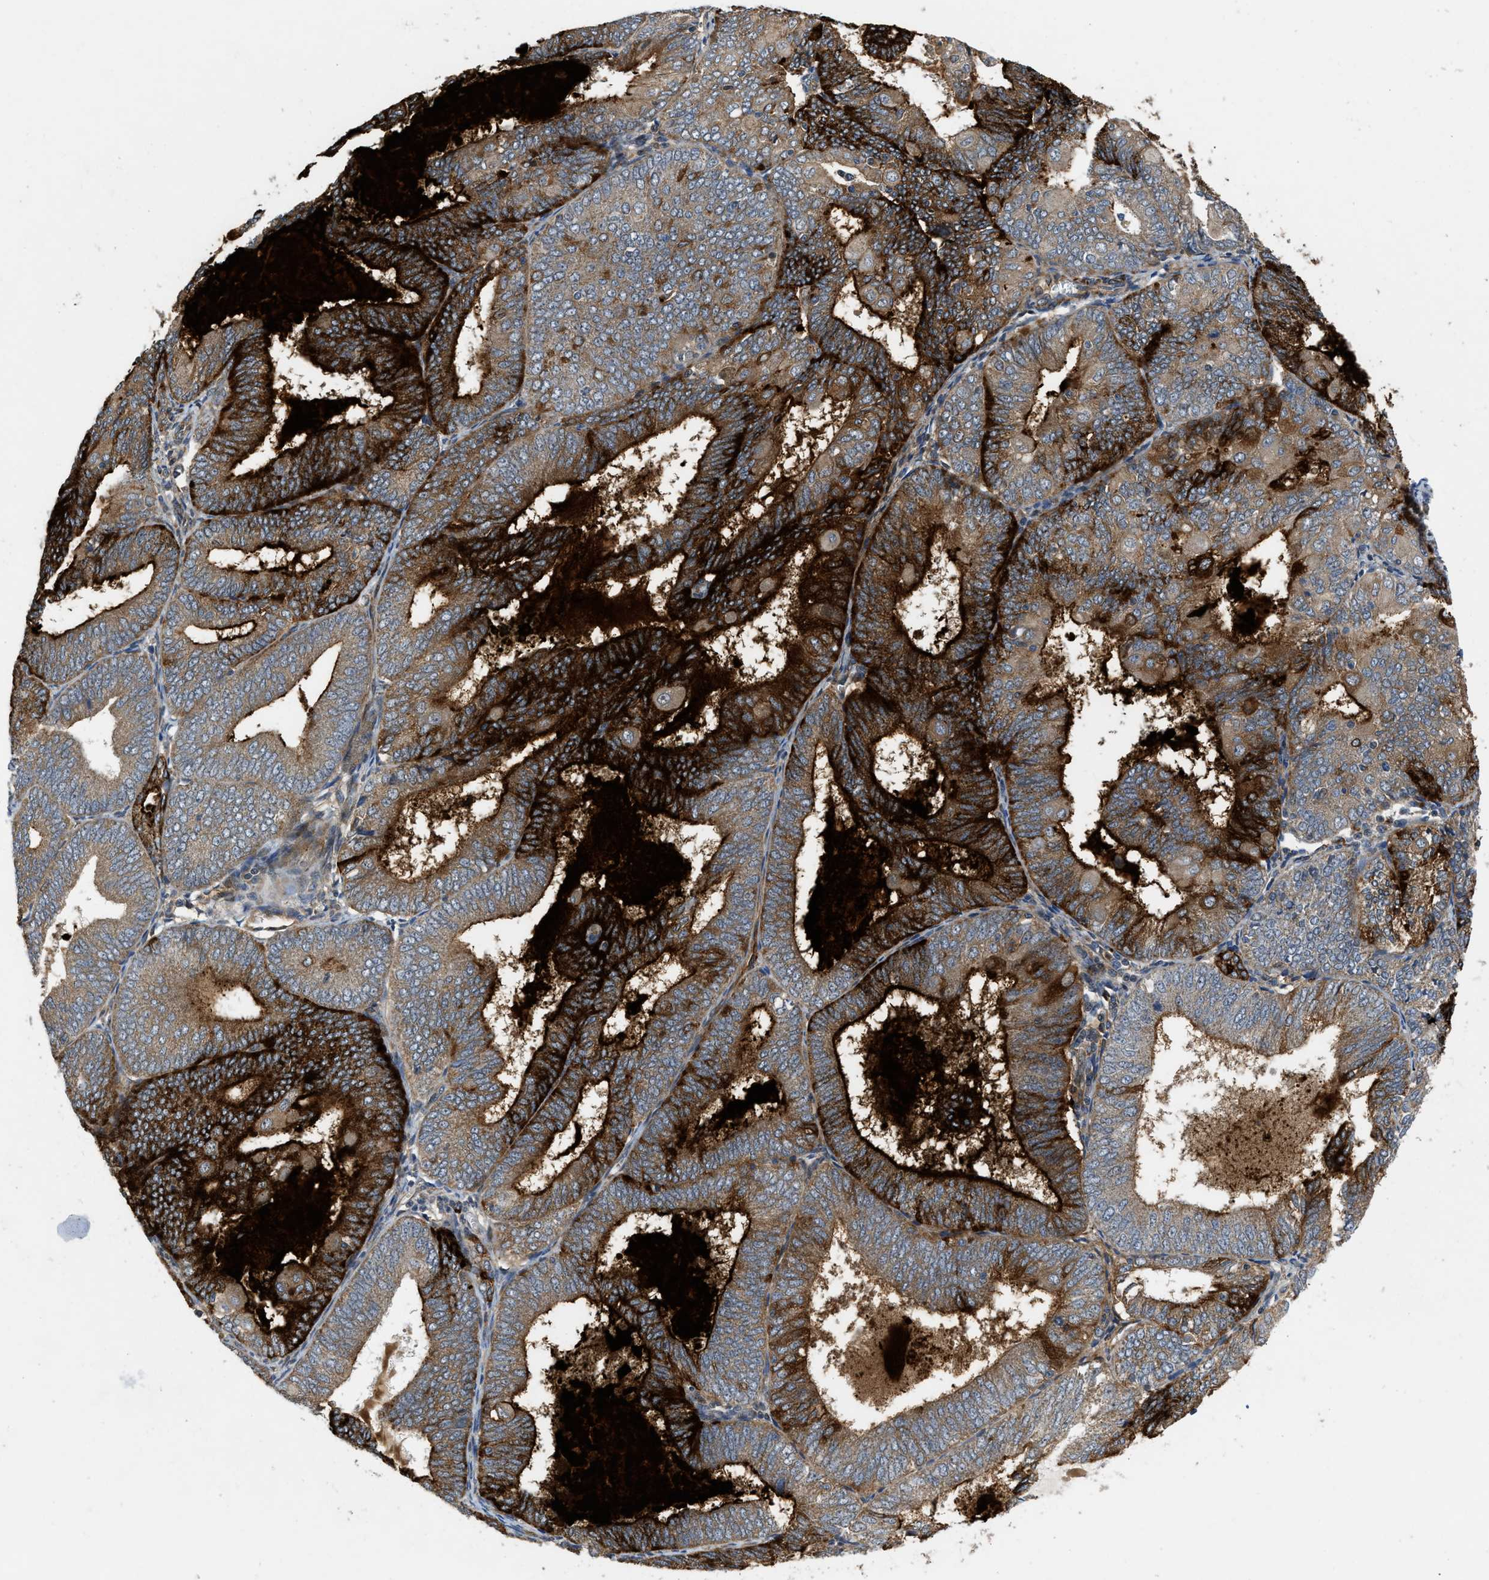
{"staining": {"intensity": "strong", "quantity": ">75%", "location": "cytoplasmic/membranous"}, "tissue": "endometrial cancer", "cell_type": "Tumor cells", "image_type": "cancer", "snomed": [{"axis": "morphology", "description": "Adenocarcinoma, NOS"}, {"axis": "topography", "description": "Endometrium"}], "caption": "Endometrial cancer (adenocarcinoma) stained for a protein exhibits strong cytoplasmic/membranous positivity in tumor cells. (brown staining indicates protein expression, while blue staining denotes nuclei).", "gene": "ZNF599", "patient": {"sex": "female", "age": 81}}